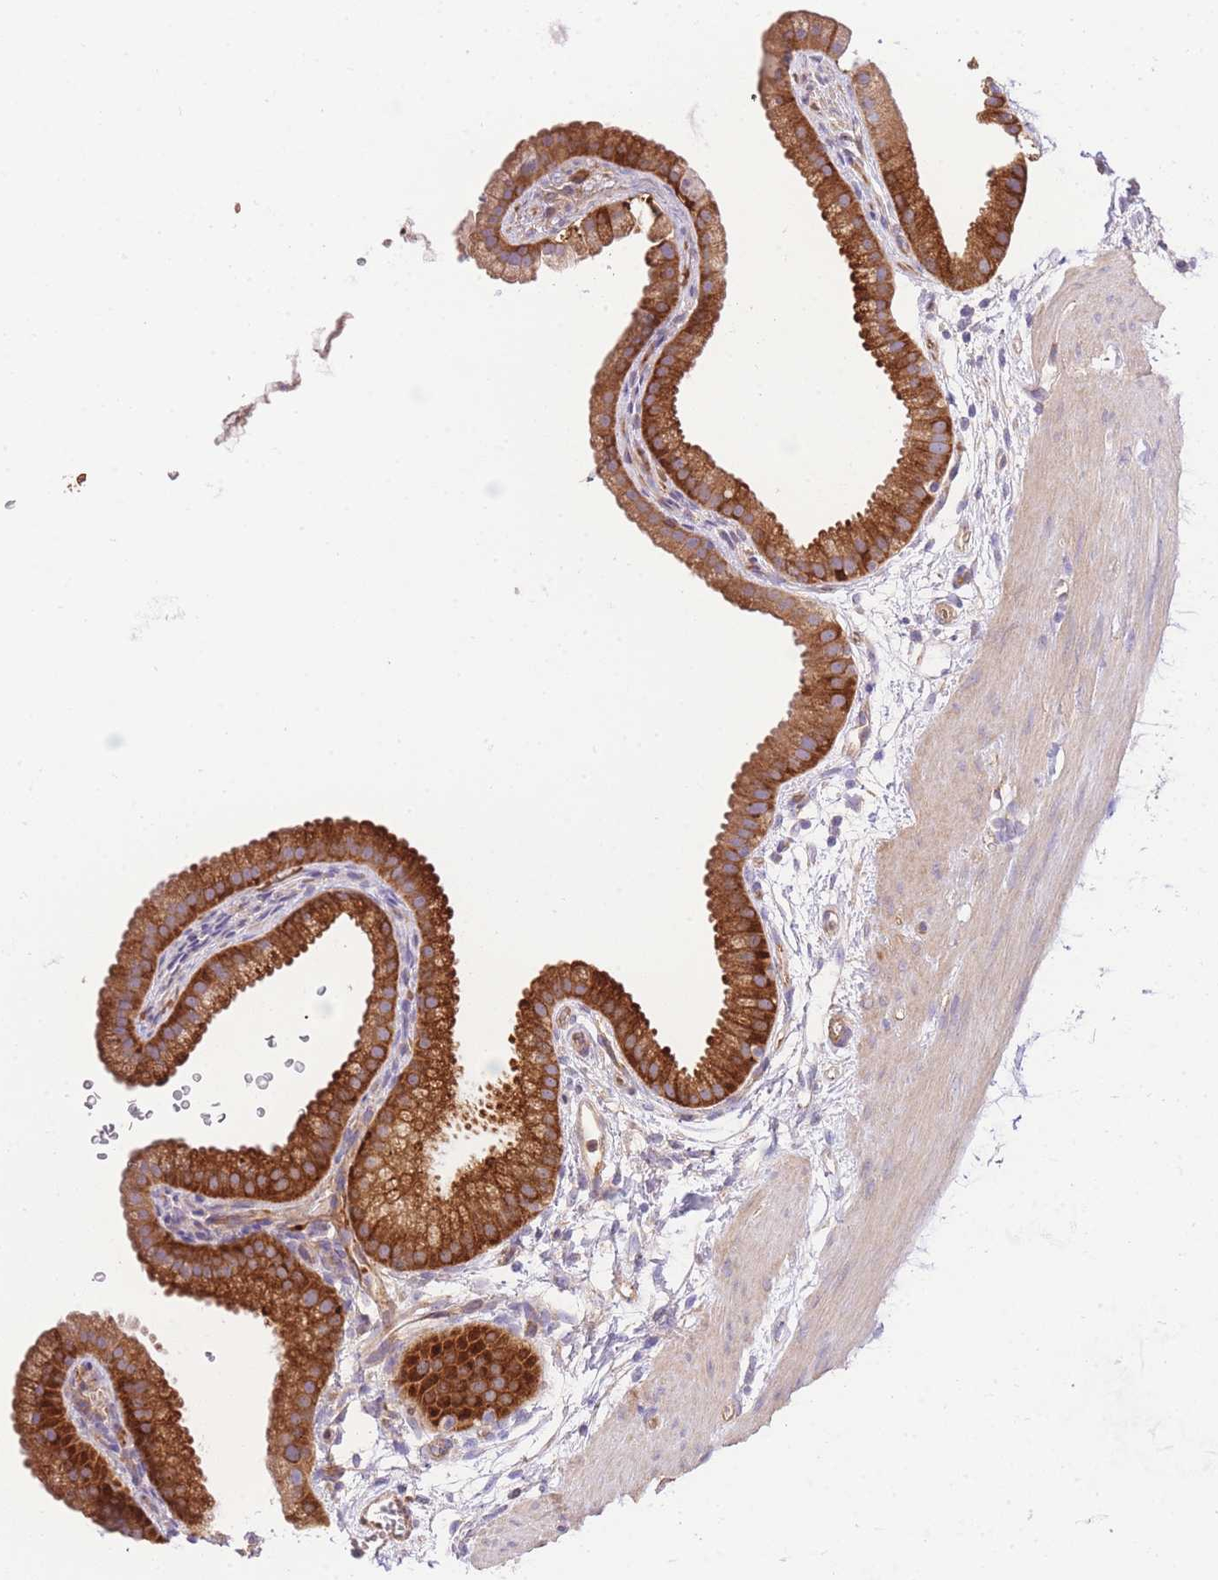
{"staining": {"intensity": "strong", "quantity": ">75%", "location": "cytoplasmic/membranous"}, "tissue": "gallbladder", "cell_type": "Glandular cells", "image_type": "normal", "snomed": [{"axis": "morphology", "description": "Normal tissue, NOS"}, {"axis": "topography", "description": "Gallbladder"}], "caption": "The image shows staining of unremarkable gallbladder, revealing strong cytoplasmic/membranous protein staining (brown color) within glandular cells. (Brightfield microscopy of DAB IHC at high magnification).", "gene": "INSYN2B", "patient": {"sex": "female", "age": 64}}